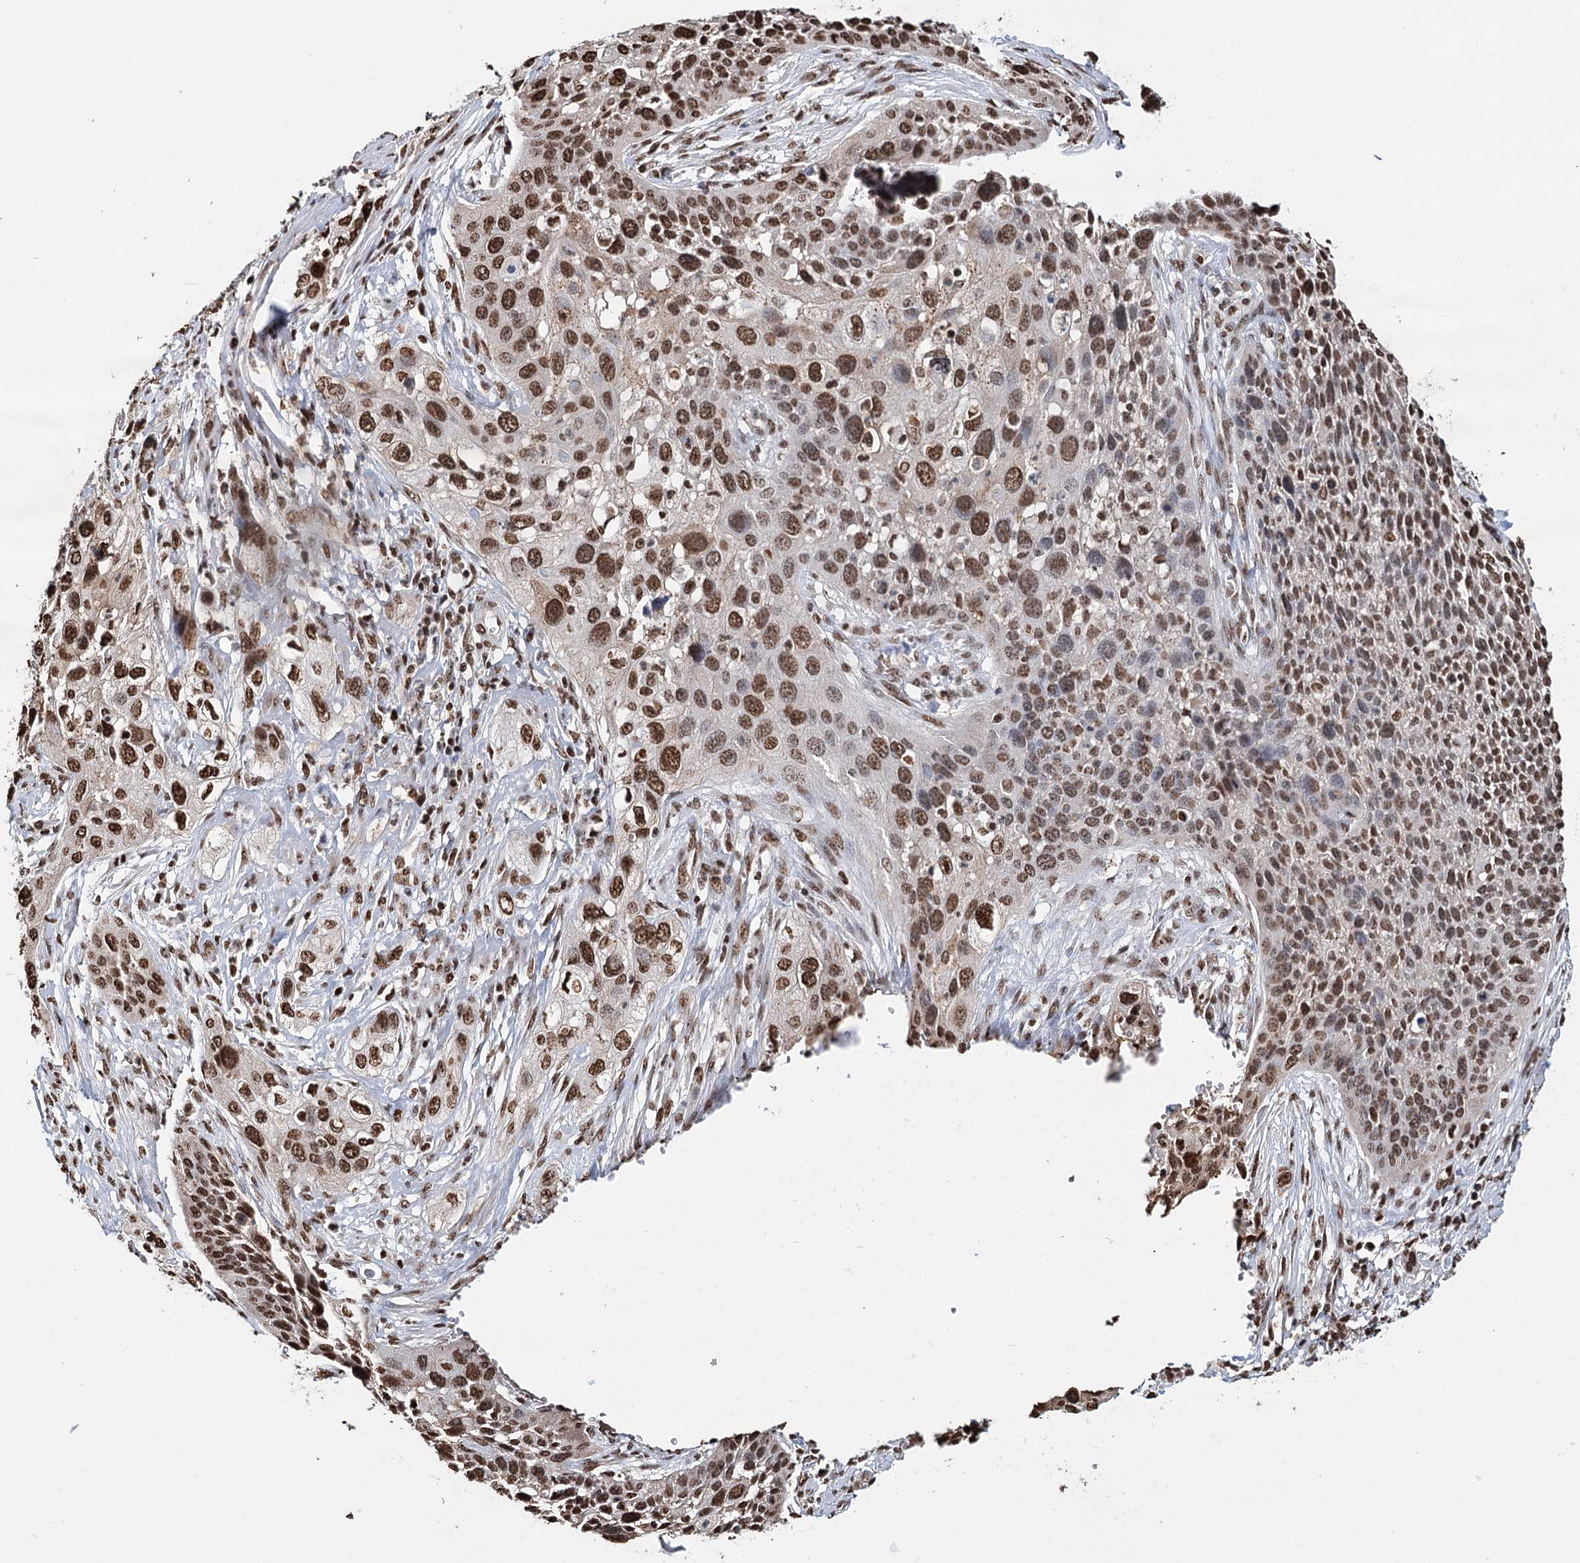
{"staining": {"intensity": "moderate", "quantity": ">75%", "location": "nuclear"}, "tissue": "cervical cancer", "cell_type": "Tumor cells", "image_type": "cancer", "snomed": [{"axis": "morphology", "description": "Squamous cell carcinoma, NOS"}, {"axis": "topography", "description": "Cervix"}], "caption": "A brown stain shows moderate nuclear positivity of a protein in human squamous cell carcinoma (cervical) tumor cells.", "gene": "RPS27A", "patient": {"sex": "female", "age": 34}}